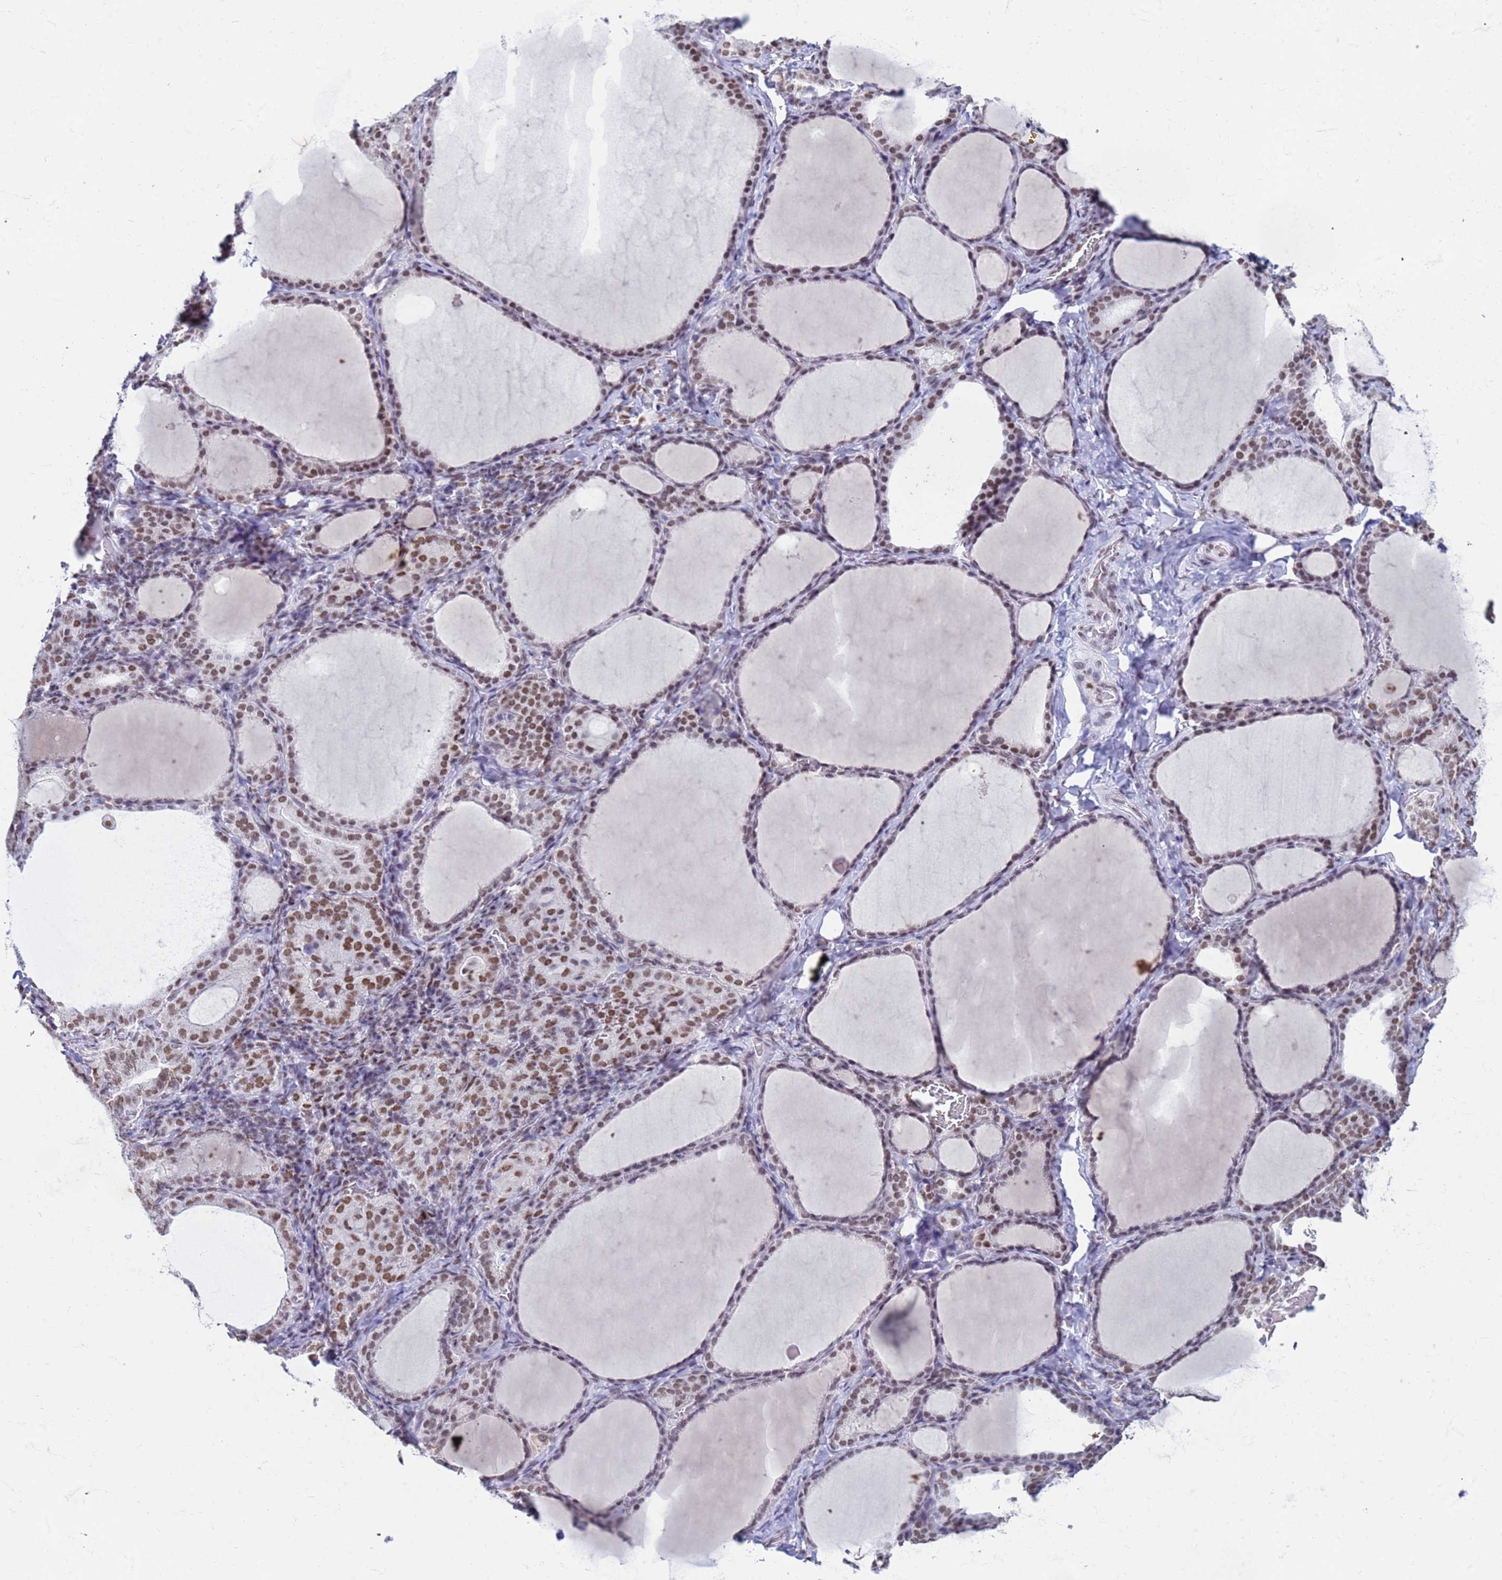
{"staining": {"intensity": "moderate", "quantity": ">75%", "location": "nuclear"}, "tissue": "thyroid gland", "cell_type": "Glandular cells", "image_type": "normal", "snomed": [{"axis": "morphology", "description": "Normal tissue, NOS"}, {"axis": "topography", "description": "Thyroid gland"}], "caption": "DAB immunohistochemical staining of unremarkable human thyroid gland exhibits moderate nuclear protein positivity in approximately >75% of glandular cells. The staining is performed using DAB (3,3'-diaminobenzidine) brown chromogen to label protein expression. The nuclei are counter-stained blue using hematoxylin.", "gene": "FAM170B", "patient": {"sex": "female", "age": 39}}